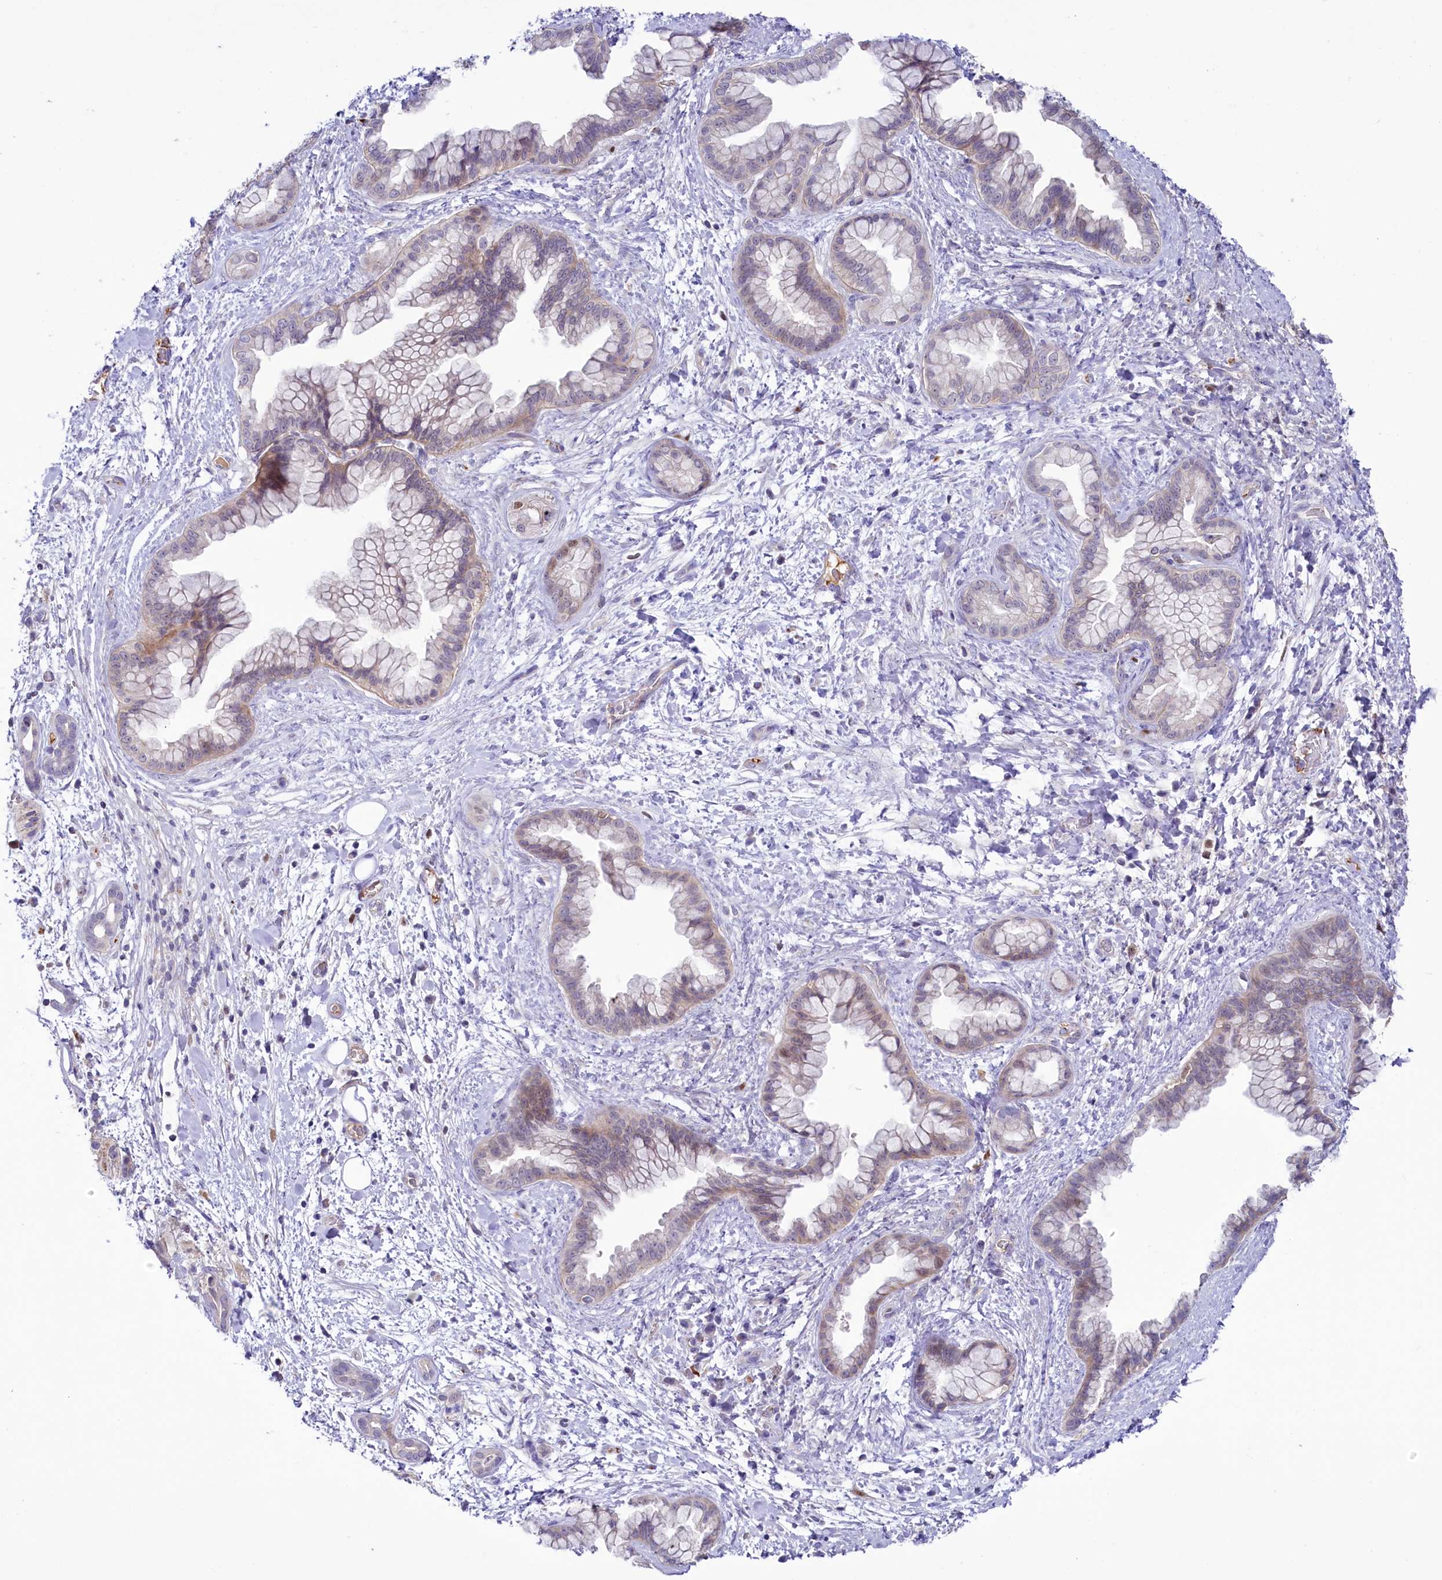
{"staining": {"intensity": "negative", "quantity": "none", "location": "none"}, "tissue": "pancreatic cancer", "cell_type": "Tumor cells", "image_type": "cancer", "snomed": [{"axis": "morphology", "description": "Adenocarcinoma, NOS"}, {"axis": "topography", "description": "Pancreas"}], "caption": "Micrograph shows no significant protein positivity in tumor cells of pancreatic cancer (adenocarcinoma).", "gene": "FAM111B", "patient": {"sex": "female", "age": 78}}